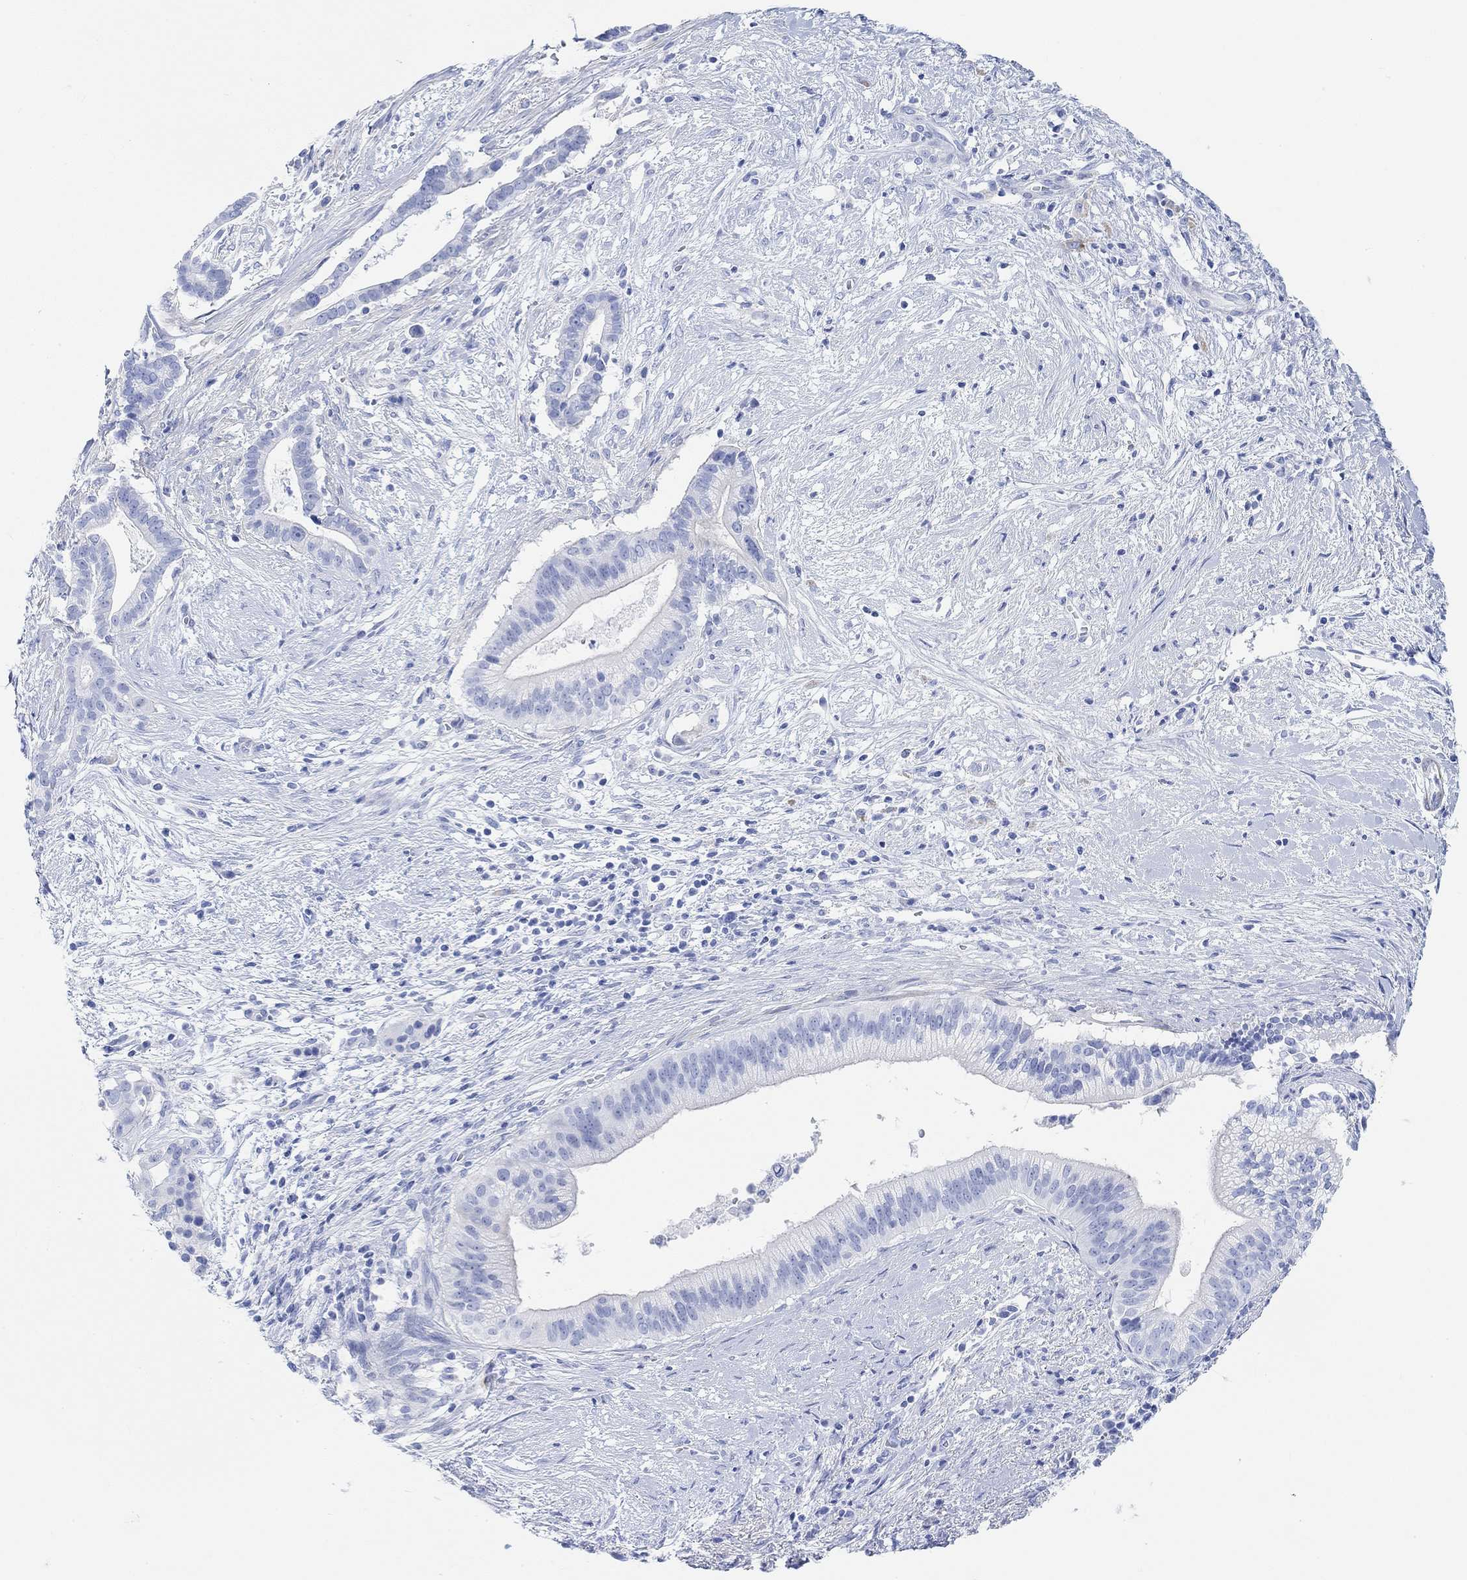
{"staining": {"intensity": "negative", "quantity": "none", "location": "none"}, "tissue": "pancreatic cancer", "cell_type": "Tumor cells", "image_type": "cancer", "snomed": [{"axis": "morphology", "description": "Adenocarcinoma, NOS"}, {"axis": "topography", "description": "Pancreas"}], "caption": "DAB (3,3'-diaminobenzidine) immunohistochemical staining of adenocarcinoma (pancreatic) reveals no significant staining in tumor cells.", "gene": "ANKRD33", "patient": {"sex": "male", "age": 61}}